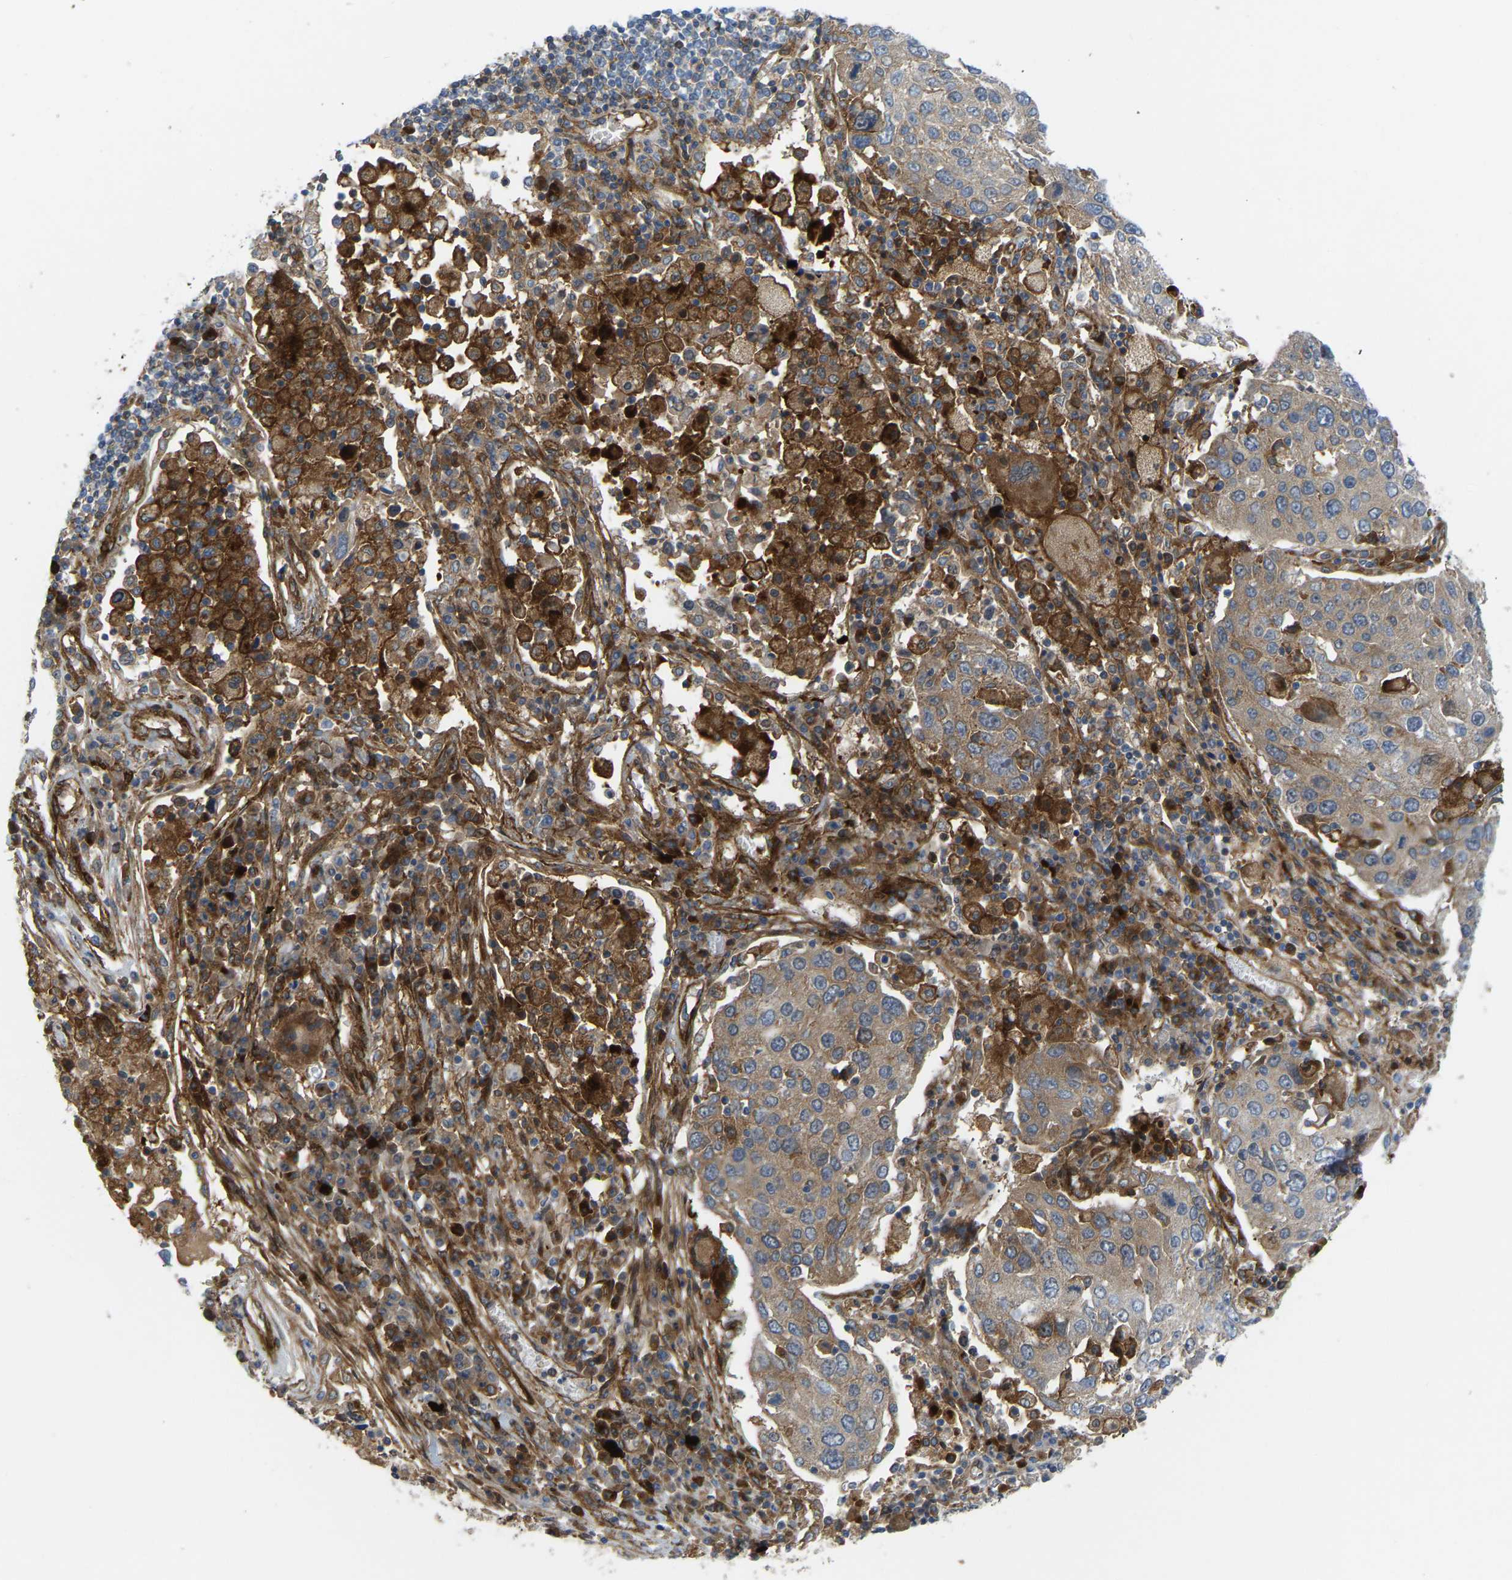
{"staining": {"intensity": "moderate", "quantity": "<25%", "location": "cytoplasmic/membranous"}, "tissue": "lung cancer", "cell_type": "Tumor cells", "image_type": "cancer", "snomed": [{"axis": "morphology", "description": "Squamous cell carcinoma, NOS"}, {"axis": "topography", "description": "Lung"}], "caption": "Lung cancer stained with a protein marker exhibits moderate staining in tumor cells.", "gene": "PICALM", "patient": {"sex": "male", "age": 65}}